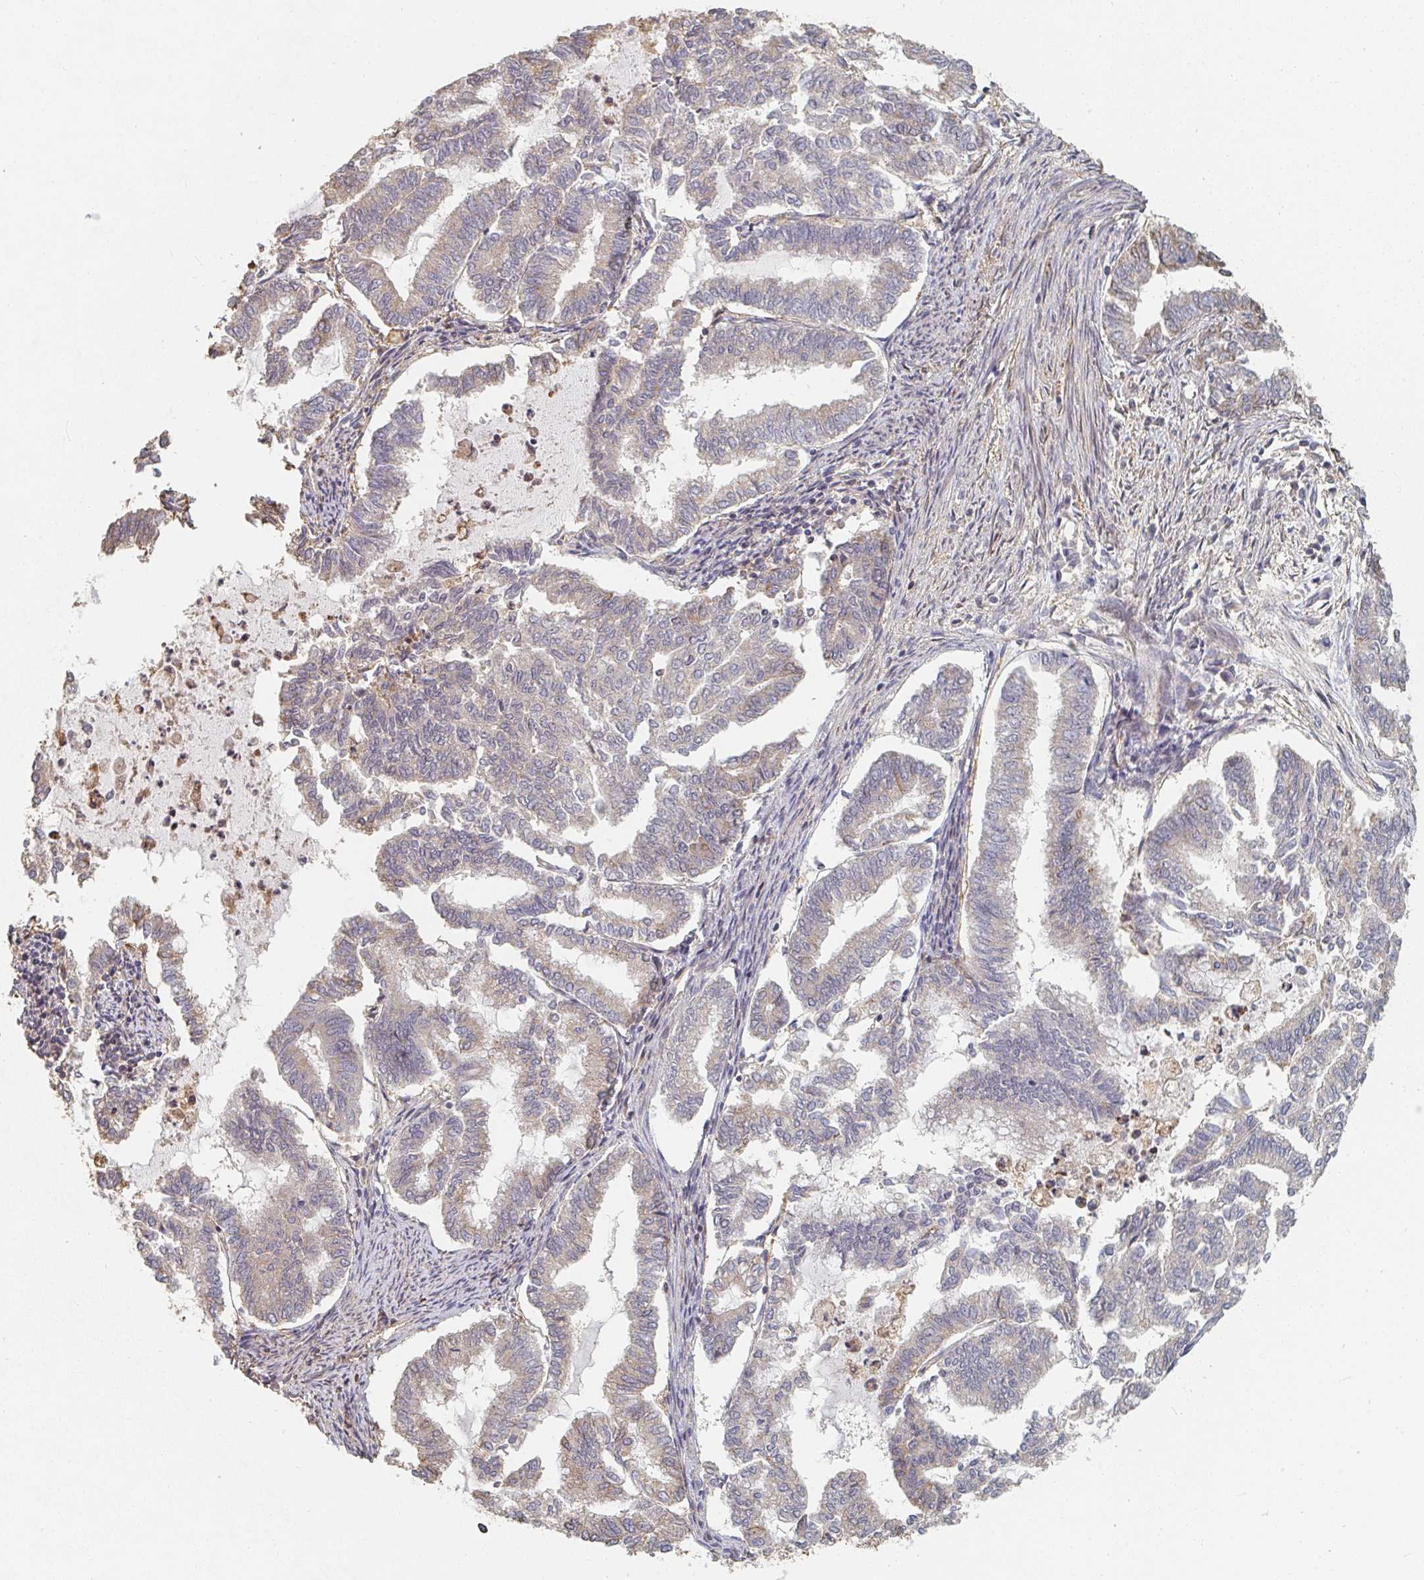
{"staining": {"intensity": "weak", "quantity": "25%-75%", "location": "cytoplasmic/membranous"}, "tissue": "endometrial cancer", "cell_type": "Tumor cells", "image_type": "cancer", "snomed": [{"axis": "morphology", "description": "Adenocarcinoma, NOS"}, {"axis": "topography", "description": "Endometrium"}], "caption": "Tumor cells demonstrate weak cytoplasmic/membranous expression in about 25%-75% of cells in adenocarcinoma (endometrial).", "gene": "PTEN", "patient": {"sex": "female", "age": 79}}